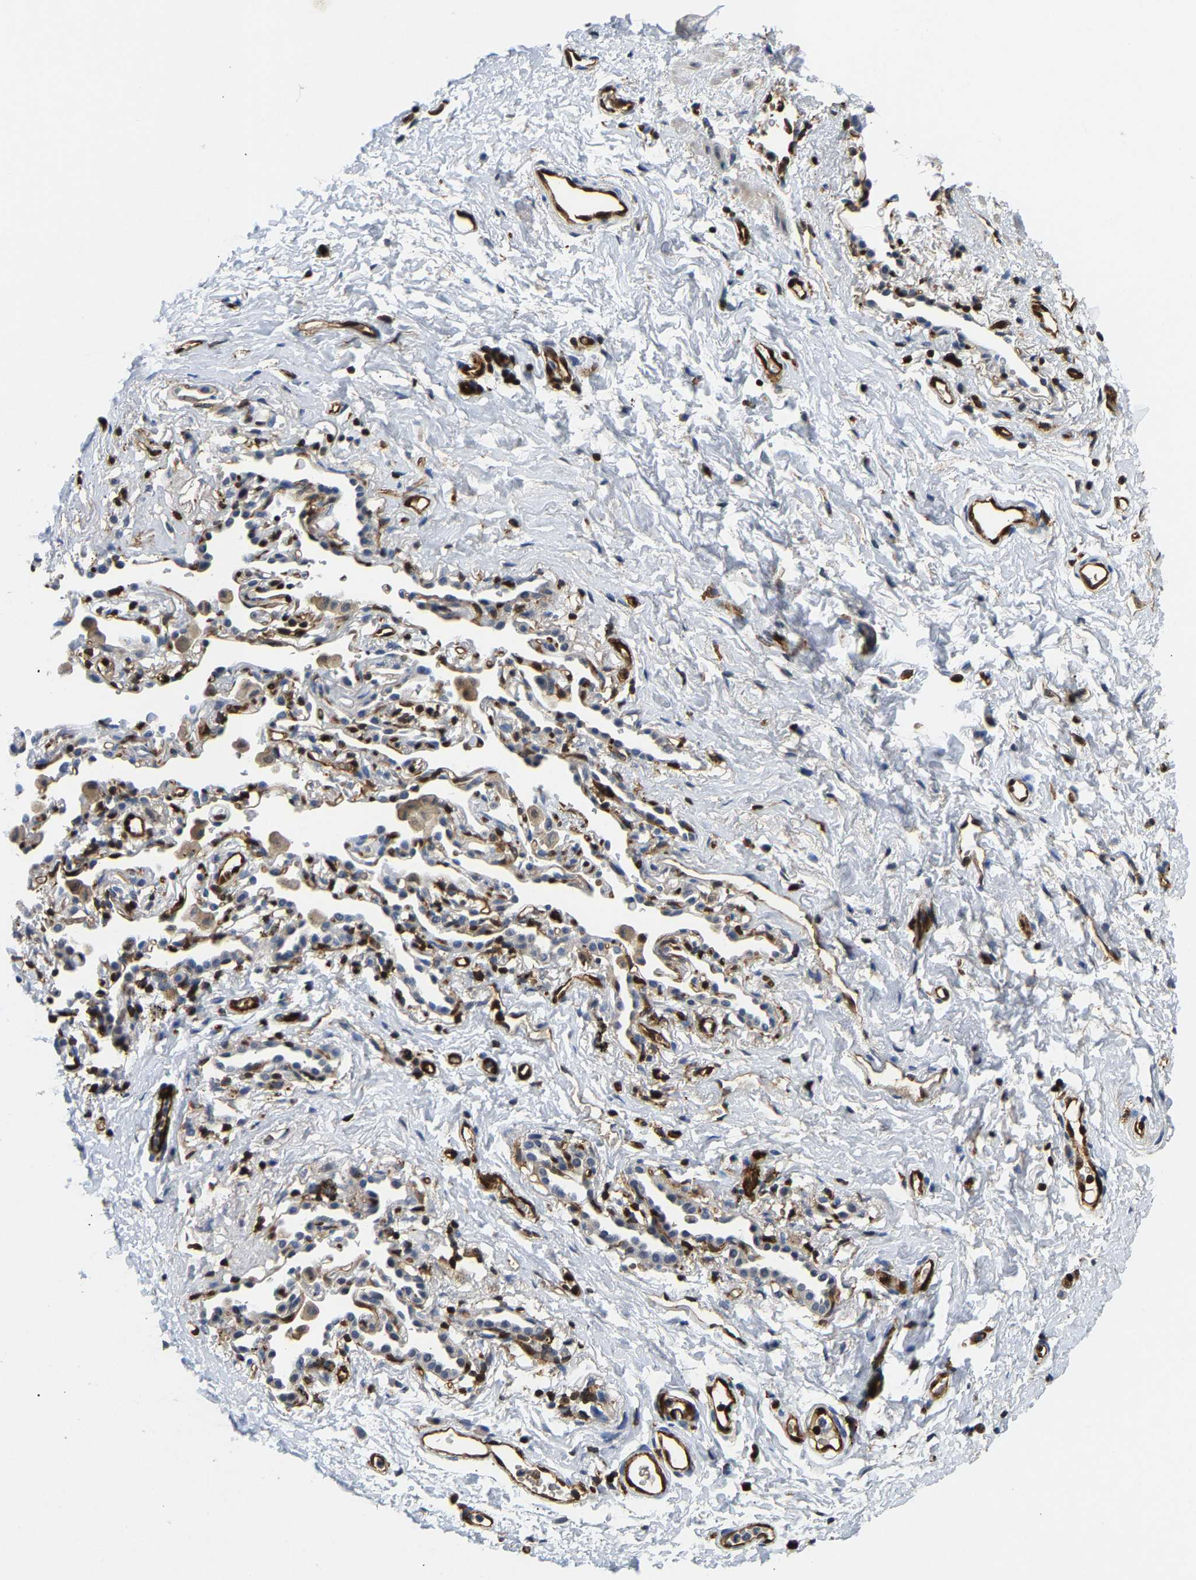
{"staining": {"intensity": "weak", "quantity": ">75%", "location": "cytoplasmic/membranous"}, "tissue": "adipose tissue", "cell_type": "Adipocytes", "image_type": "normal", "snomed": [{"axis": "morphology", "description": "Normal tissue, NOS"}, {"axis": "topography", "description": "Cartilage tissue"}, {"axis": "topography", "description": "Bronchus"}], "caption": "This micrograph exhibits immunohistochemistry staining of normal adipose tissue, with low weak cytoplasmic/membranous positivity in approximately >75% of adipocytes.", "gene": "GIMAP7", "patient": {"sex": "female", "age": 53}}